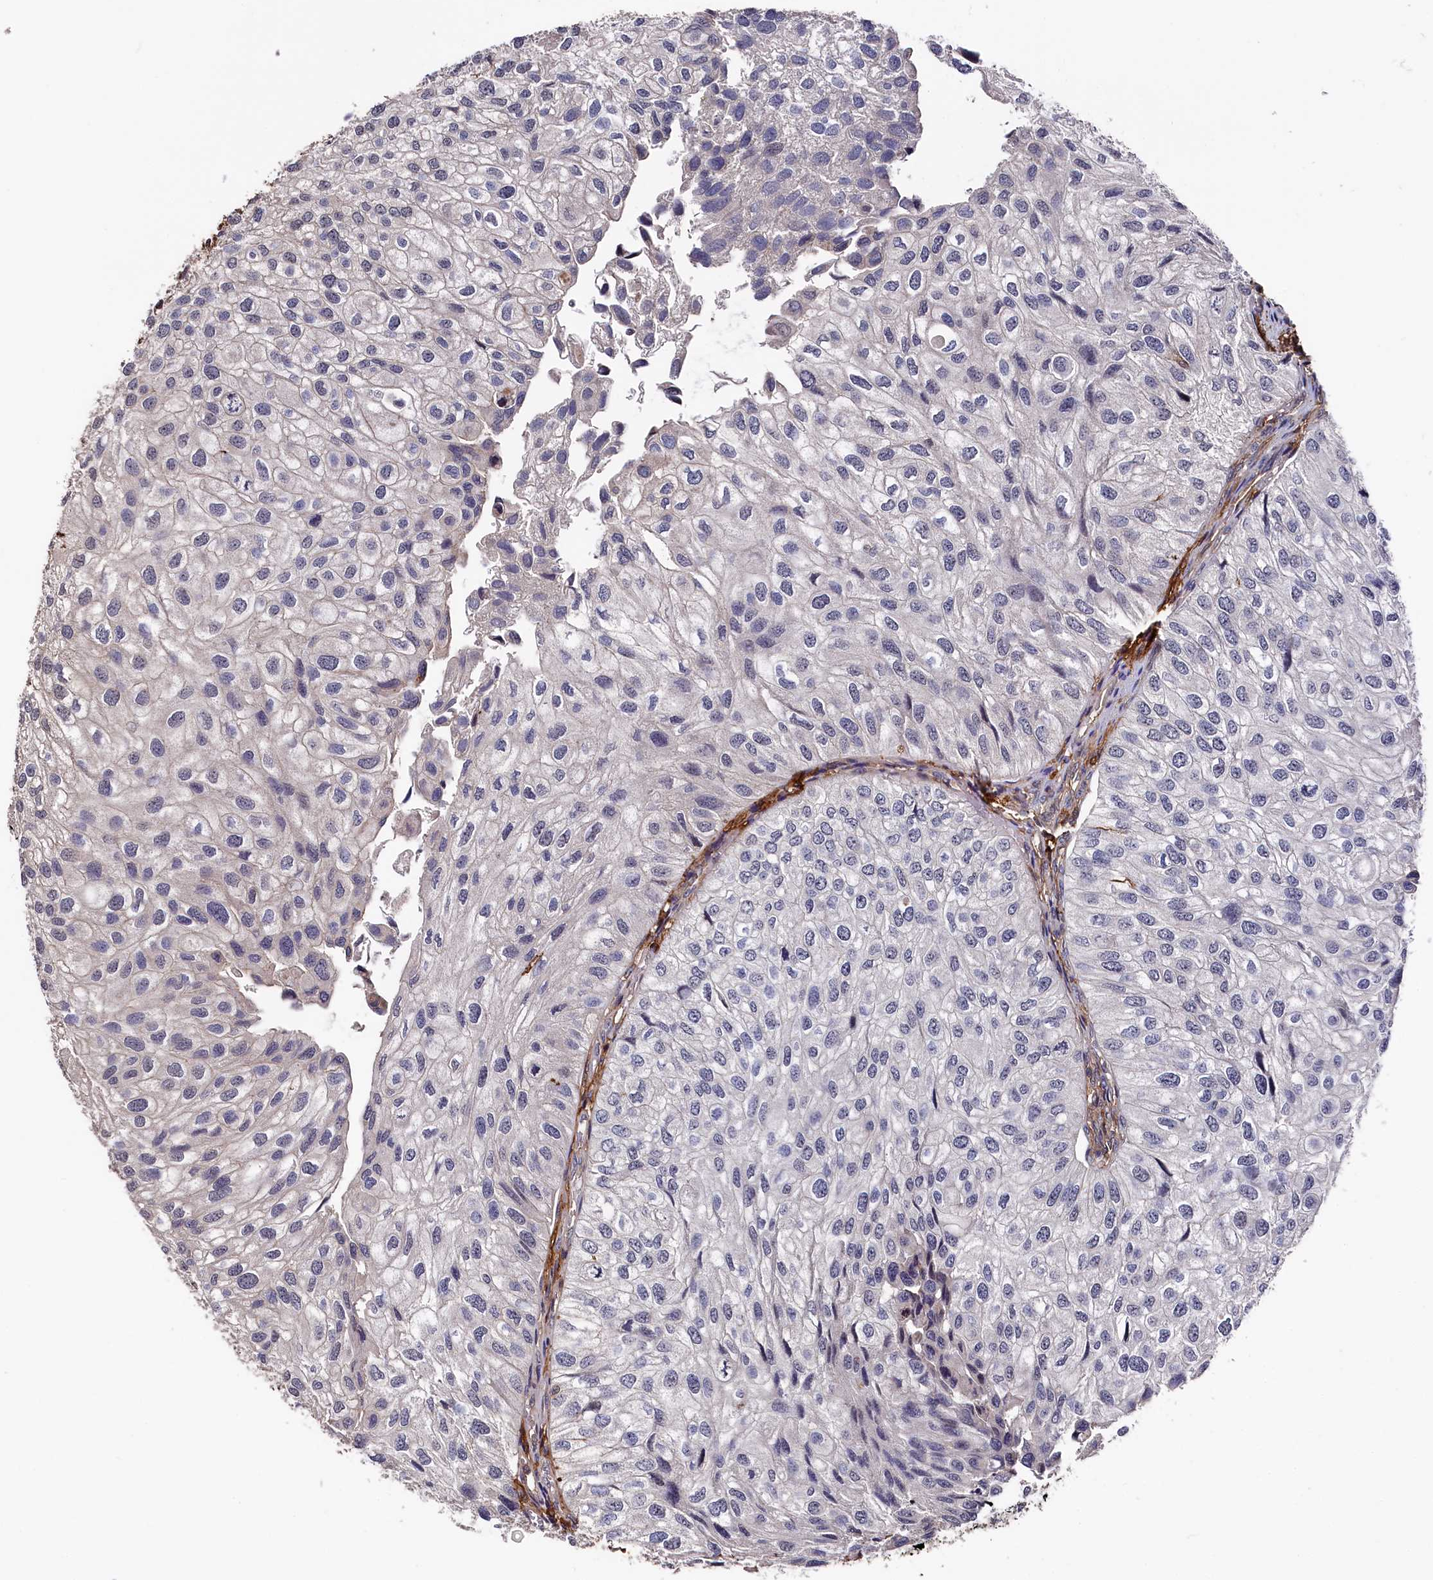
{"staining": {"intensity": "negative", "quantity": "none", "location": "none"}, "tissue": "urothelial cancer", "cell_type": "Tumor cells", "image_type": "cancer", "snomed": [{"axis": "morphology", "description": "Urothelial carcinoma, Low grade"}, {"axis": "topography", "description": "Urinary bladder"}], "caption": "High magnification brightfield microscopy of urothelial carcinoma (low-grade) stained with DAB (brown) and counterstained with hematoxylin (blue): tumor cells show no significant positivity.", "gene": "PLEKHO2", "patient": {"sex": "female", "age": 89}}